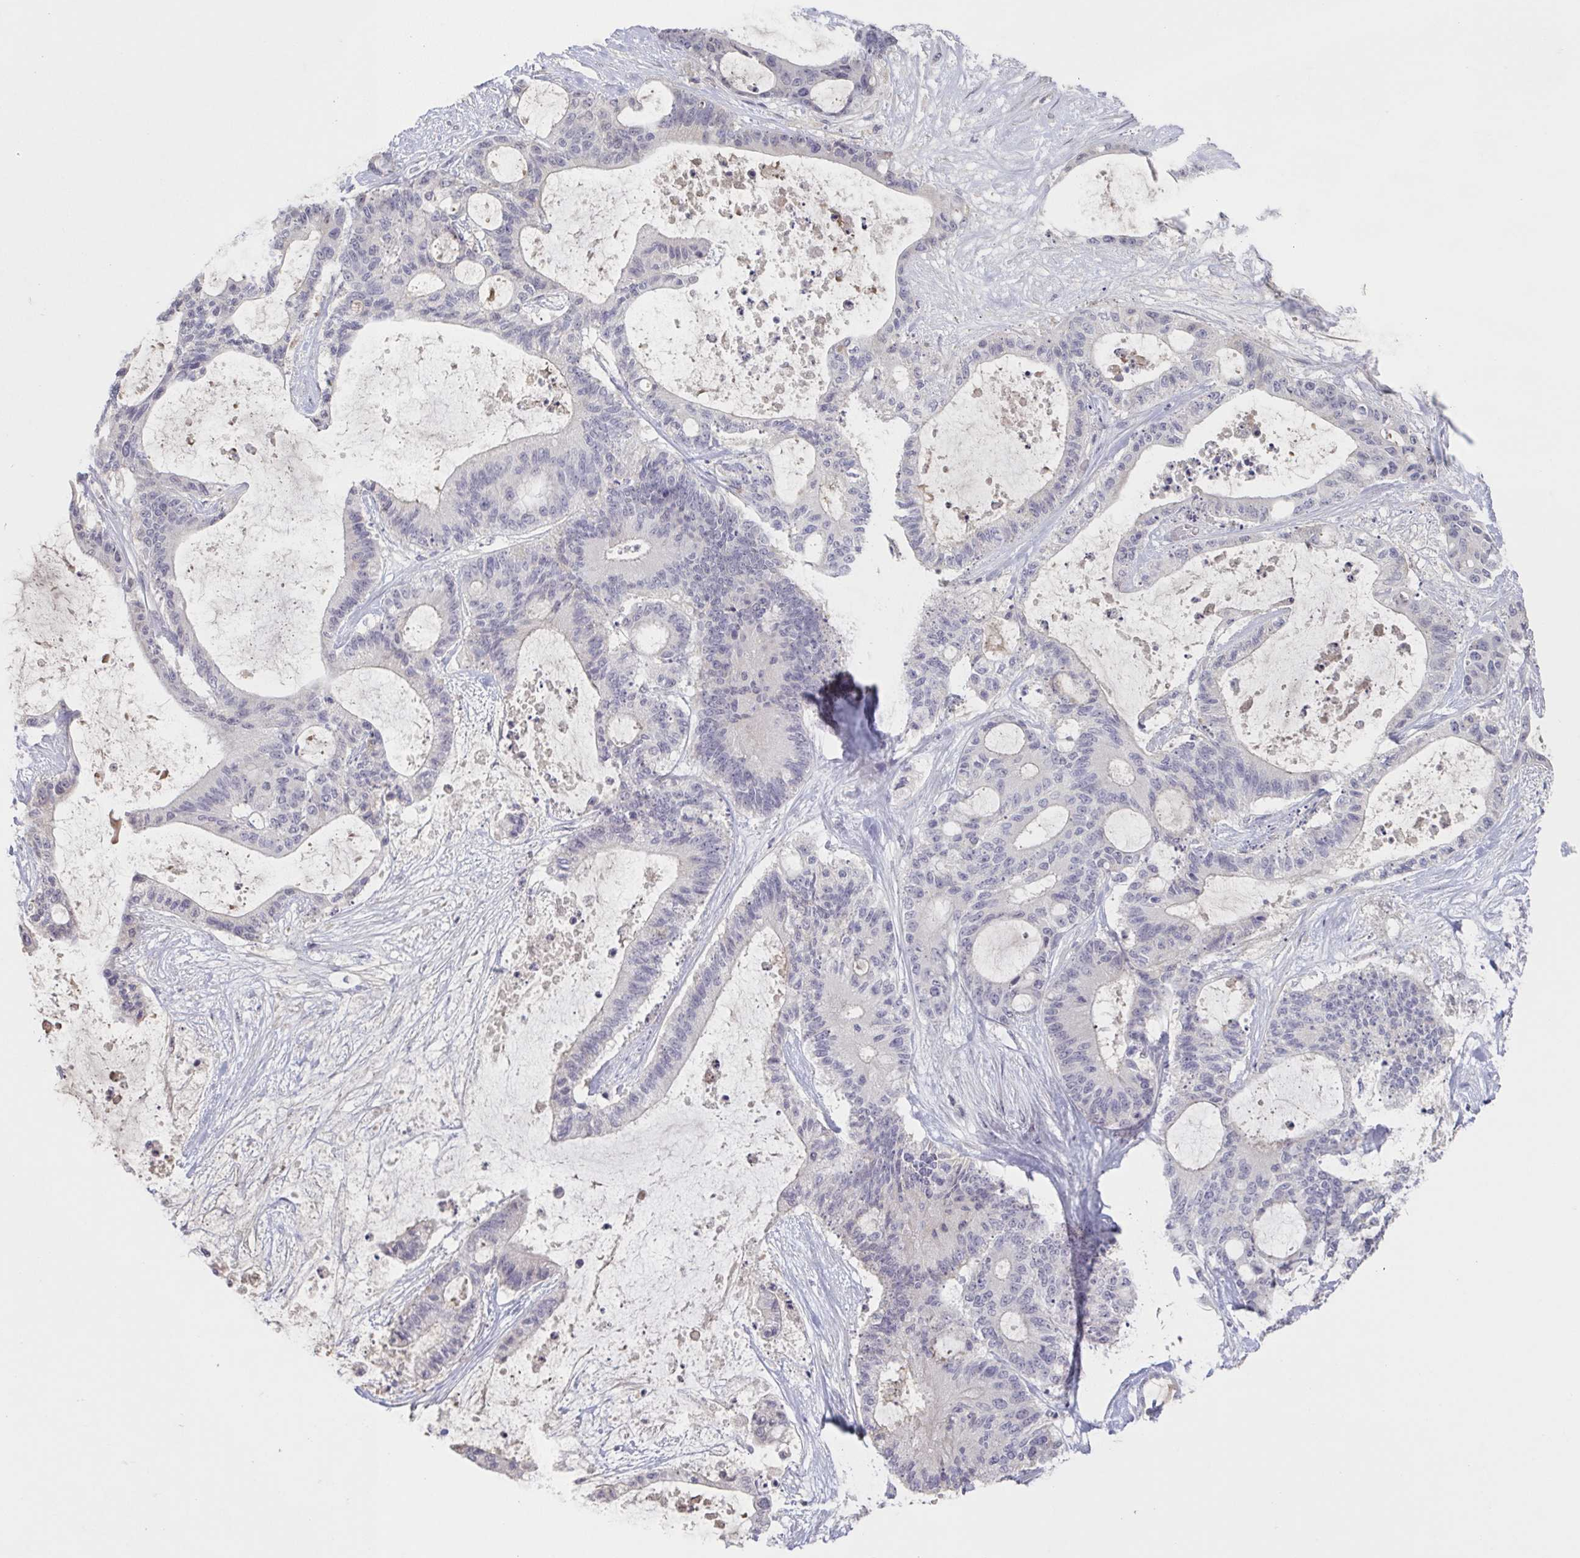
{"staining": {"intensity": "negative", "quantity": "none", "location": "none"}, "tissue": "liver cancer", "cell_type": "Tumor cells", "image_type": "cancer", "snomed": [{"axis": "morphology", "description": "Normal tissue, NOS"}, {"axis": "morphology", "description": "Cholangiocarcinoma"}, {"axis": "topography", "description": "Liver"}, {"axis": "topography", "description": "Peripheral nerve tissue"}], "caption": "This photomicrograph is of liver cholangiocarcinoma stained with immunohistochemistry to label a protein in brown with the nuclei are counter-stained blue. There is no expression in tumor cells.", "gene": "INSL5", "patient": {"sex": "female", "age": 73}}